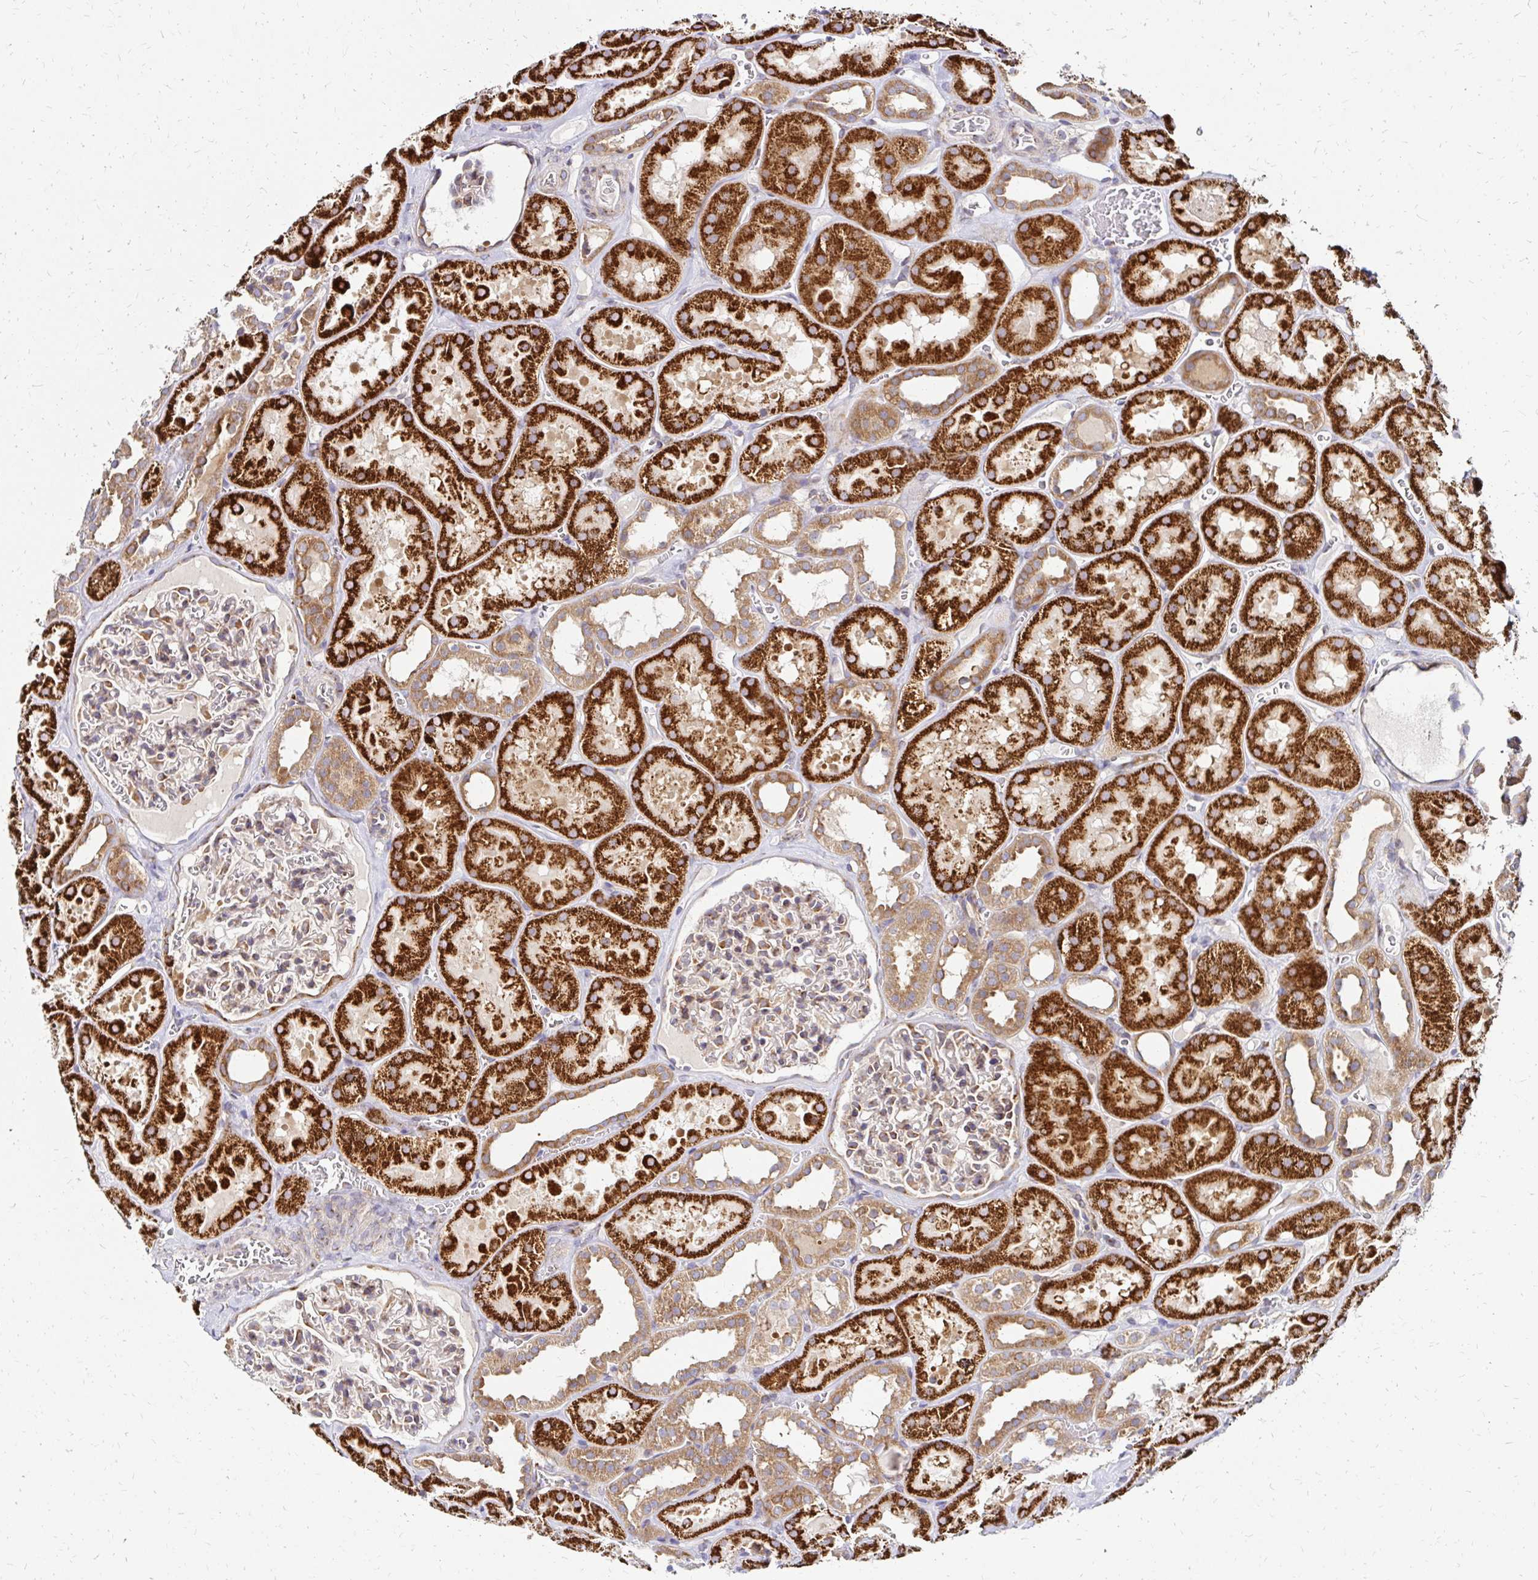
{"staining": {"intensity": "weak", "quantity": ">75%", "location": "cytoplasmic/membranous"}, "tissue": "kidney", "cell_type": "Cells in glomeruli", "image_type": "normal", "snomed": [{"axis": "morphology", "description": "Normal tissue, NOS"}, {"axis": "topography", "description": "Kidney"}], "caption": "A histopathology image showing weak cytoplasmic/membranous expression in about >75% of cells in glomeruli in normal kidney, as visualized by brown immunohistochemical staining.", "gene": "IDUA", "patient": {"sex": "female", "age": 41}}